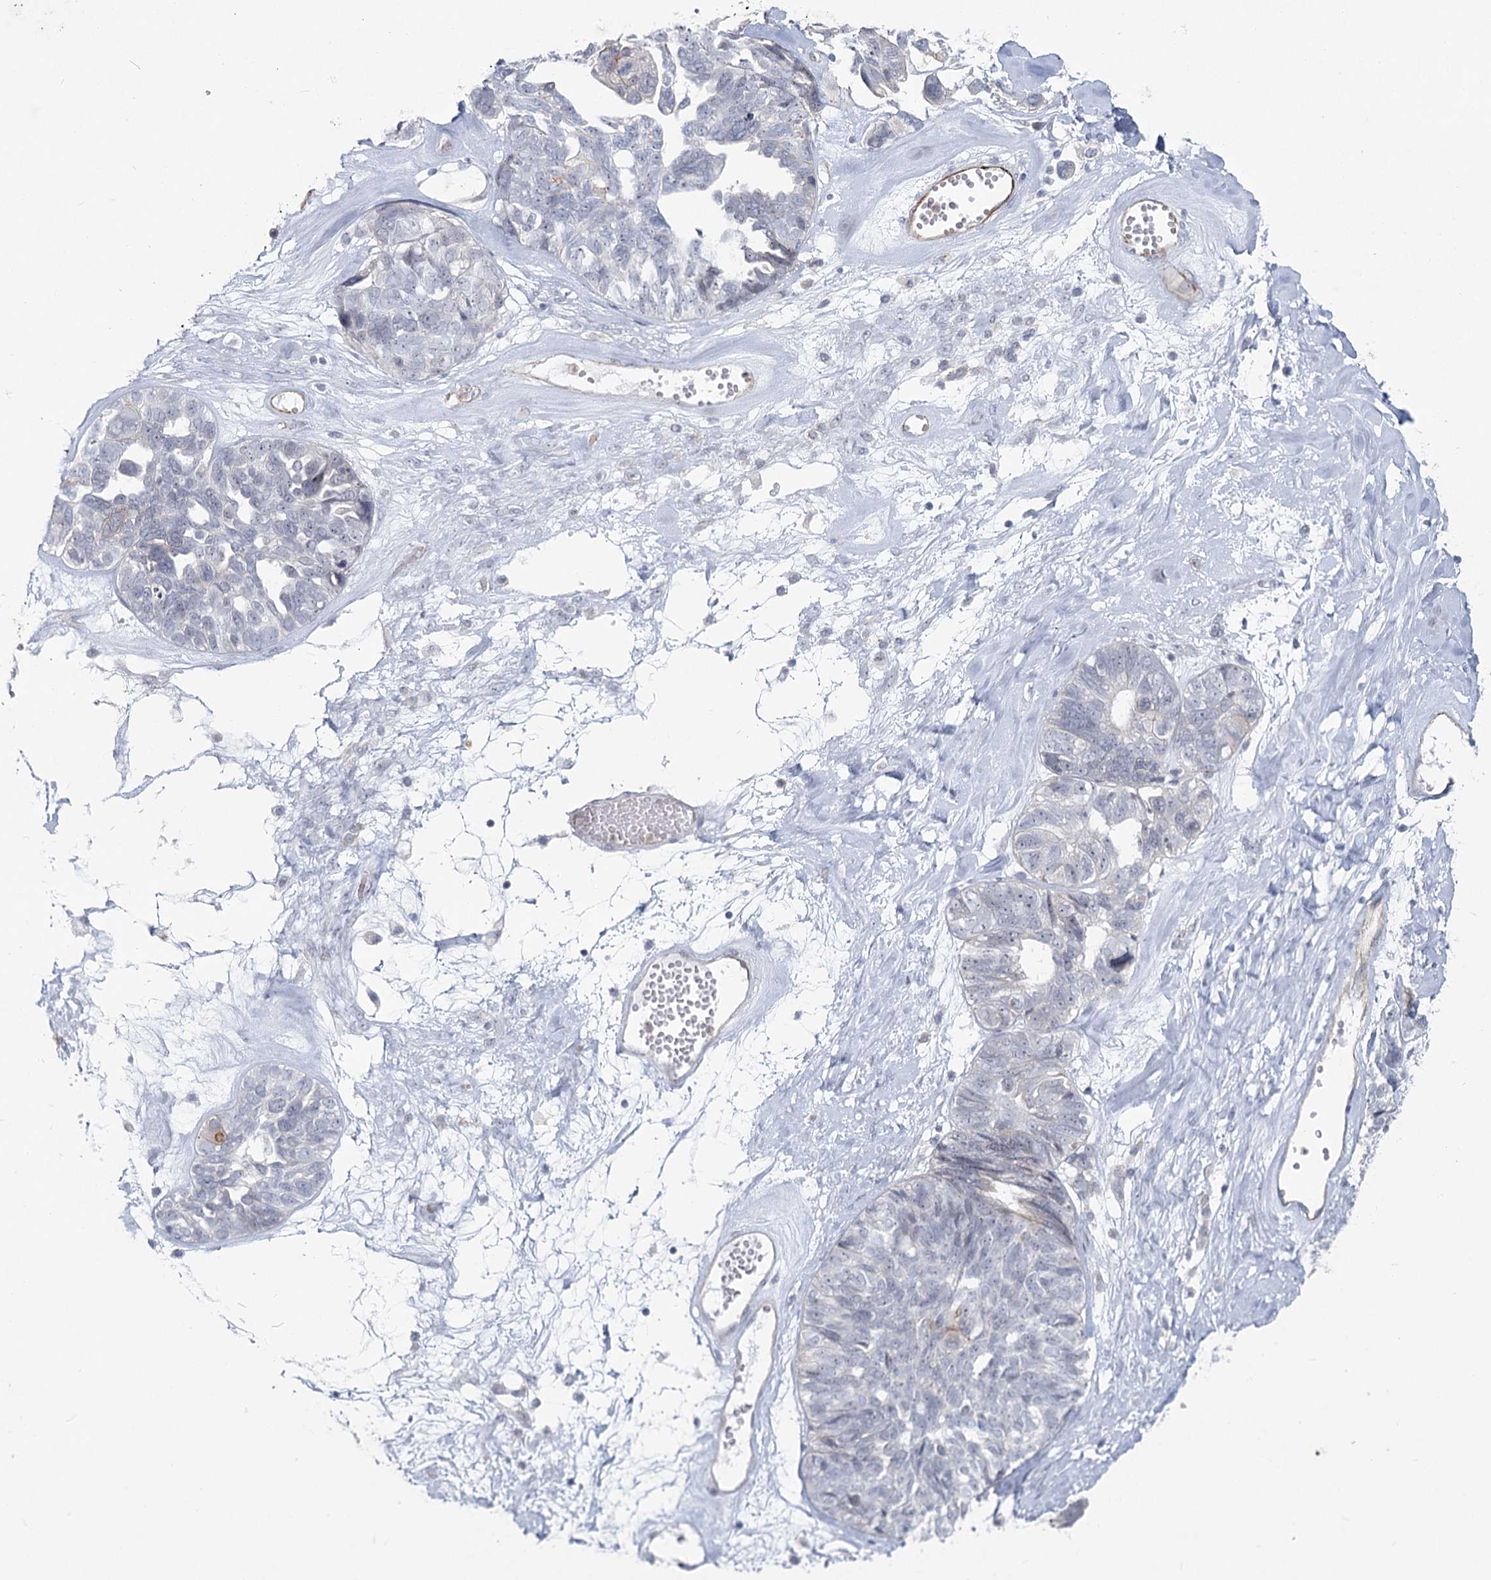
{"staining": {"intensity": "moderate", "quantity": "<25%", "location": "cytoplasmic/membranous"}, "tissue": "ovarian cancer", "cell_type": "Tumor cells", "image_type": "cancer", "snomed": [{"axis": "morphology", "description": "Cystadenocarcinoma, serous, NOS"}, {"axis": "topography", "description": "Ovary"}], "caption": "Ovarian cancer stained with DAB (3,3'-diaminobenzidine) IHC demonstrates low levels of moderate cytoplasmic/membranous staining in about <25% of tumor cells.", "gene": "ABHD8", "patient": {"sex": "female", "age": 79}}